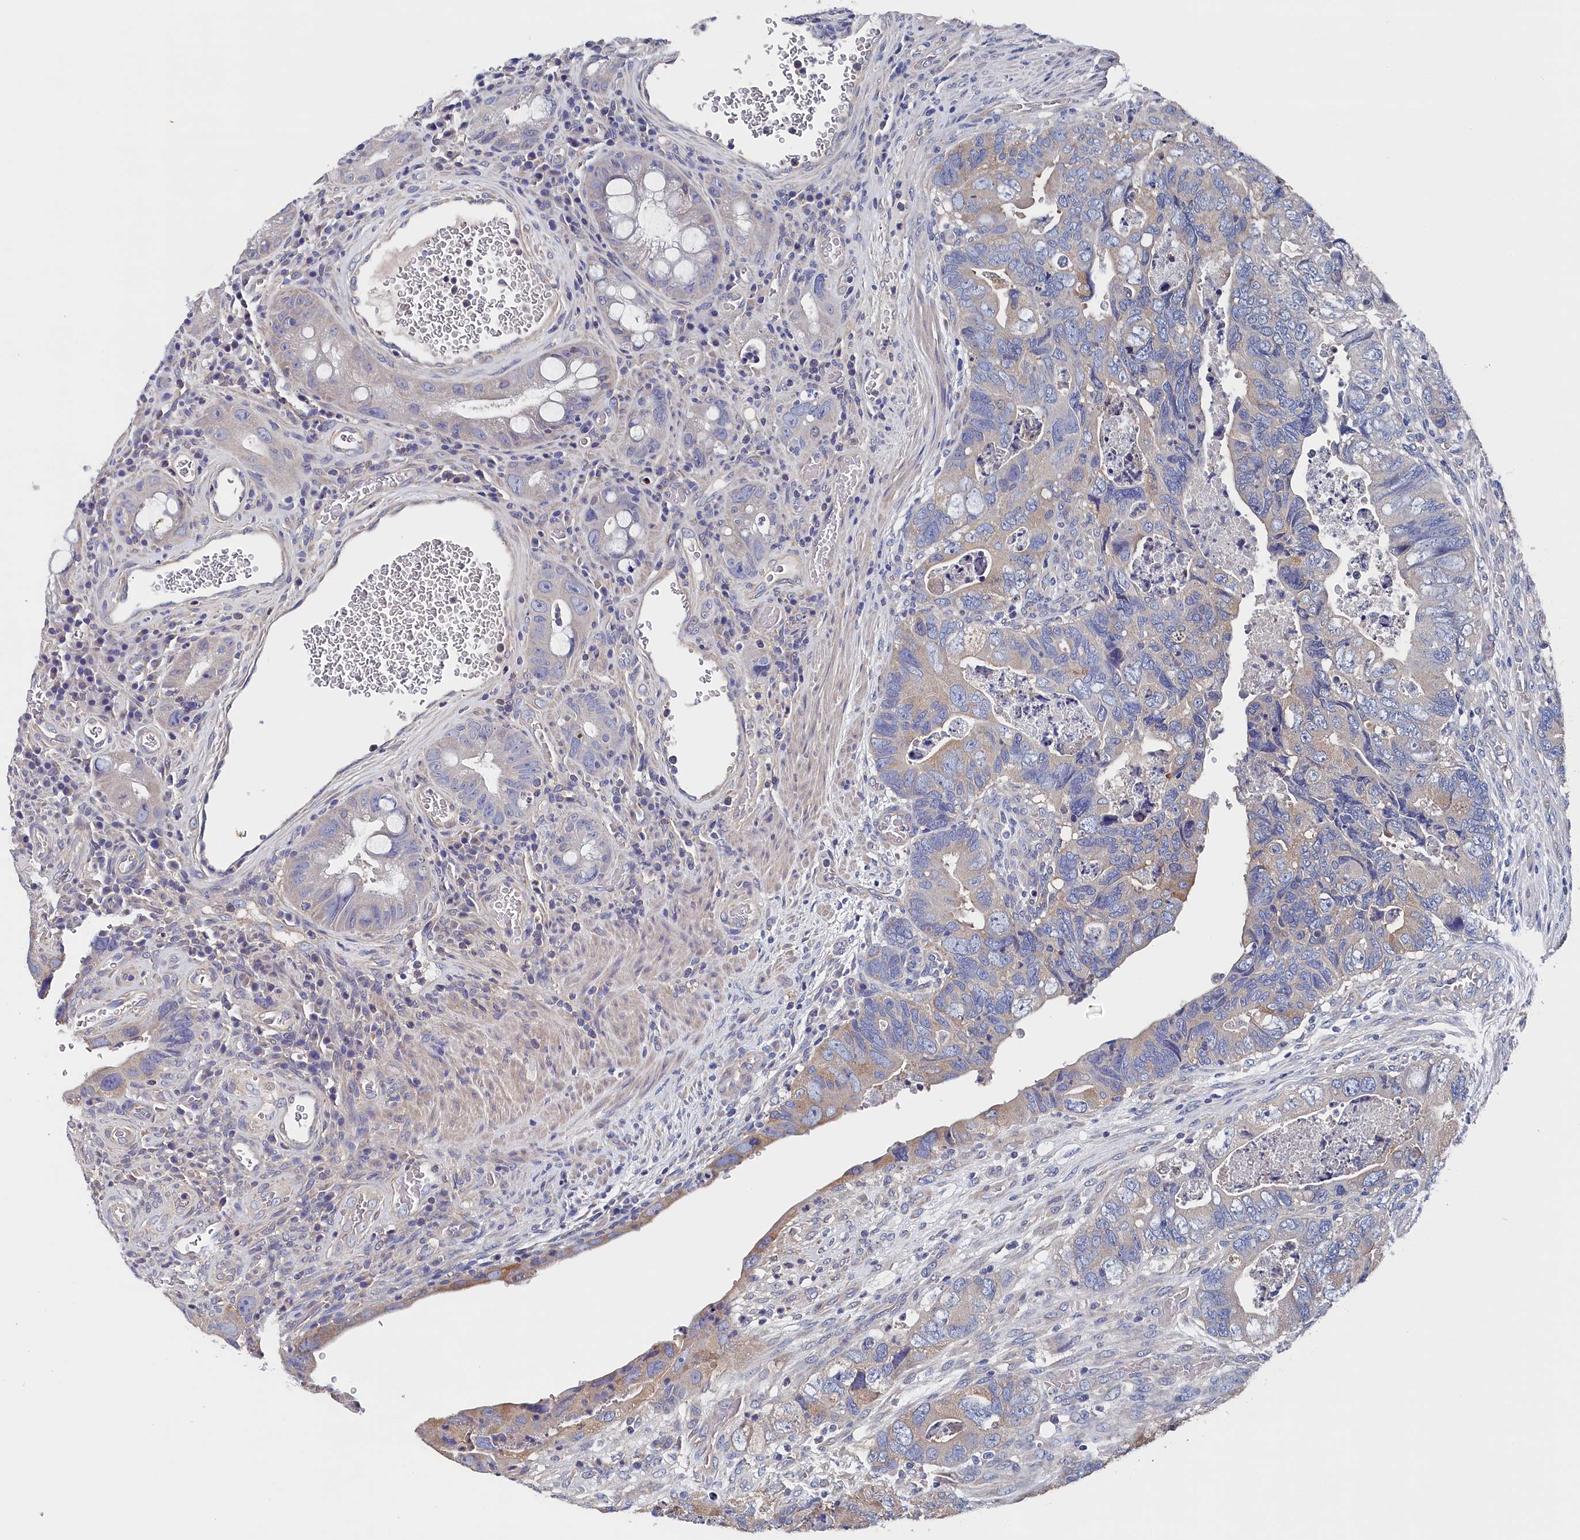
{"staining": {"intensity": "moderate", "quantity": "<25%", "location": "cytoplasmic/membranous"}, "tissue": "colorectal cancer", "cell_type": "Tumor cells", "image_type": "cancer", "snomed": [{"axis": "morphology", "description": "Adenocarcinoma, NOS"}, {"axis": "topography", "description": "Rectum"}], "caption": "The photomicrograph shows a brown stain indicating the presence of a protein in the cytoplasmic/membranous of tumor cells in colorectal cancer.", "gene": "BHMT", "patient": {"sex": "male", "age": 63}}